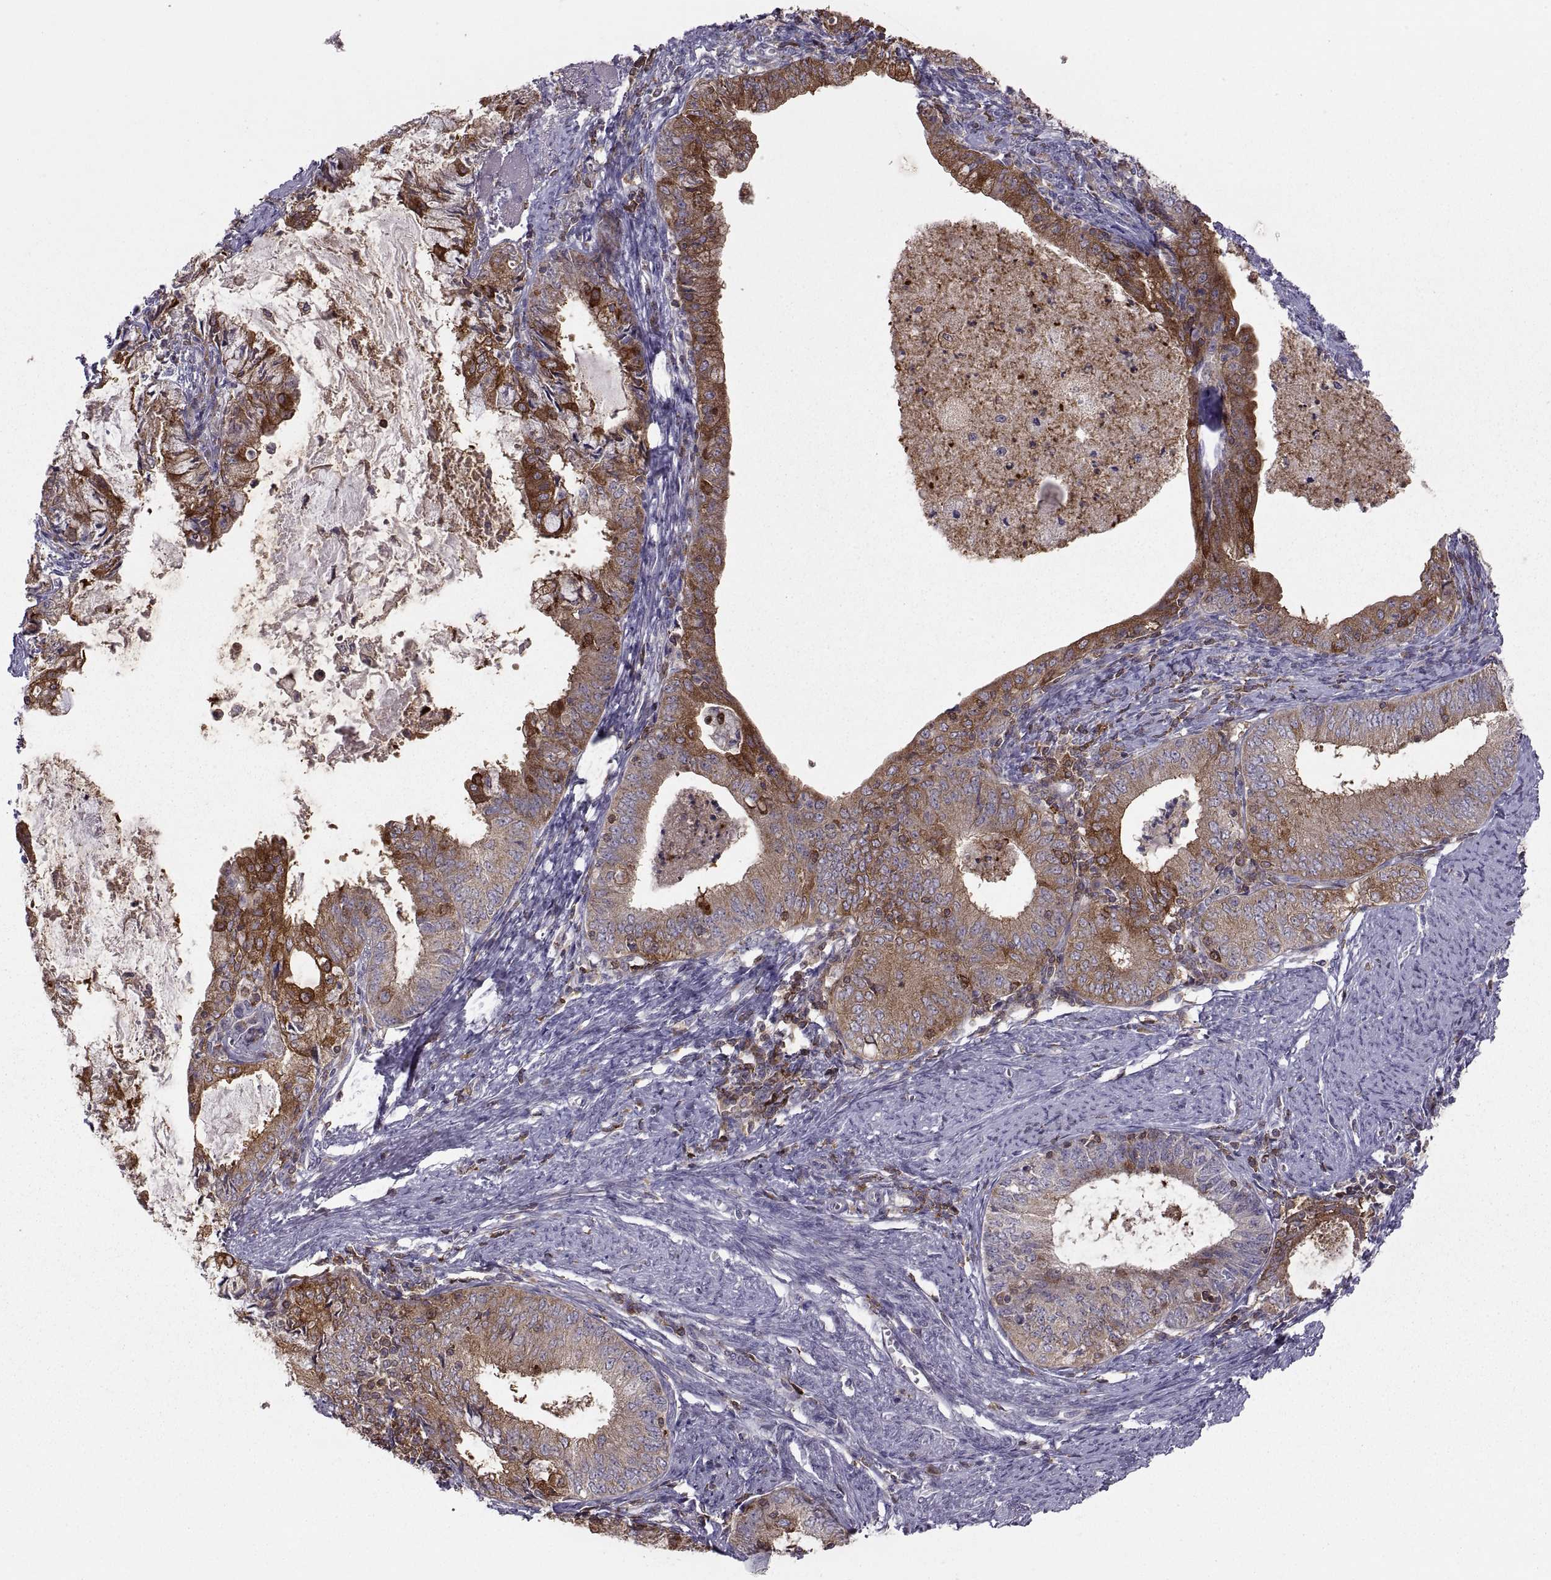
{"staining": {"intensity": "strong", "quantity": "25%-75%", "location": "cytoplasmic/membranous"}, "tissue": "endometrial cancer", "cell_type": "Tumor cells", "image_type": "cancer", "snomed": [{"axis": "morphology", "description": "Adenocarcinoma, NOS"}, {"axis": "topography", "description": "Endometrium"}], "caption": "Immunohistochemical staining of endometrial adenocarcinoma displays high levels of strong cytoplasmic/membranous positivity in approximately 25%-75% of tumor cells. (DAB IHC, brown staining for protein, blue staining for nuclei).", "gene": "EZR", "patient": {"sex": "female", "age": 57}}